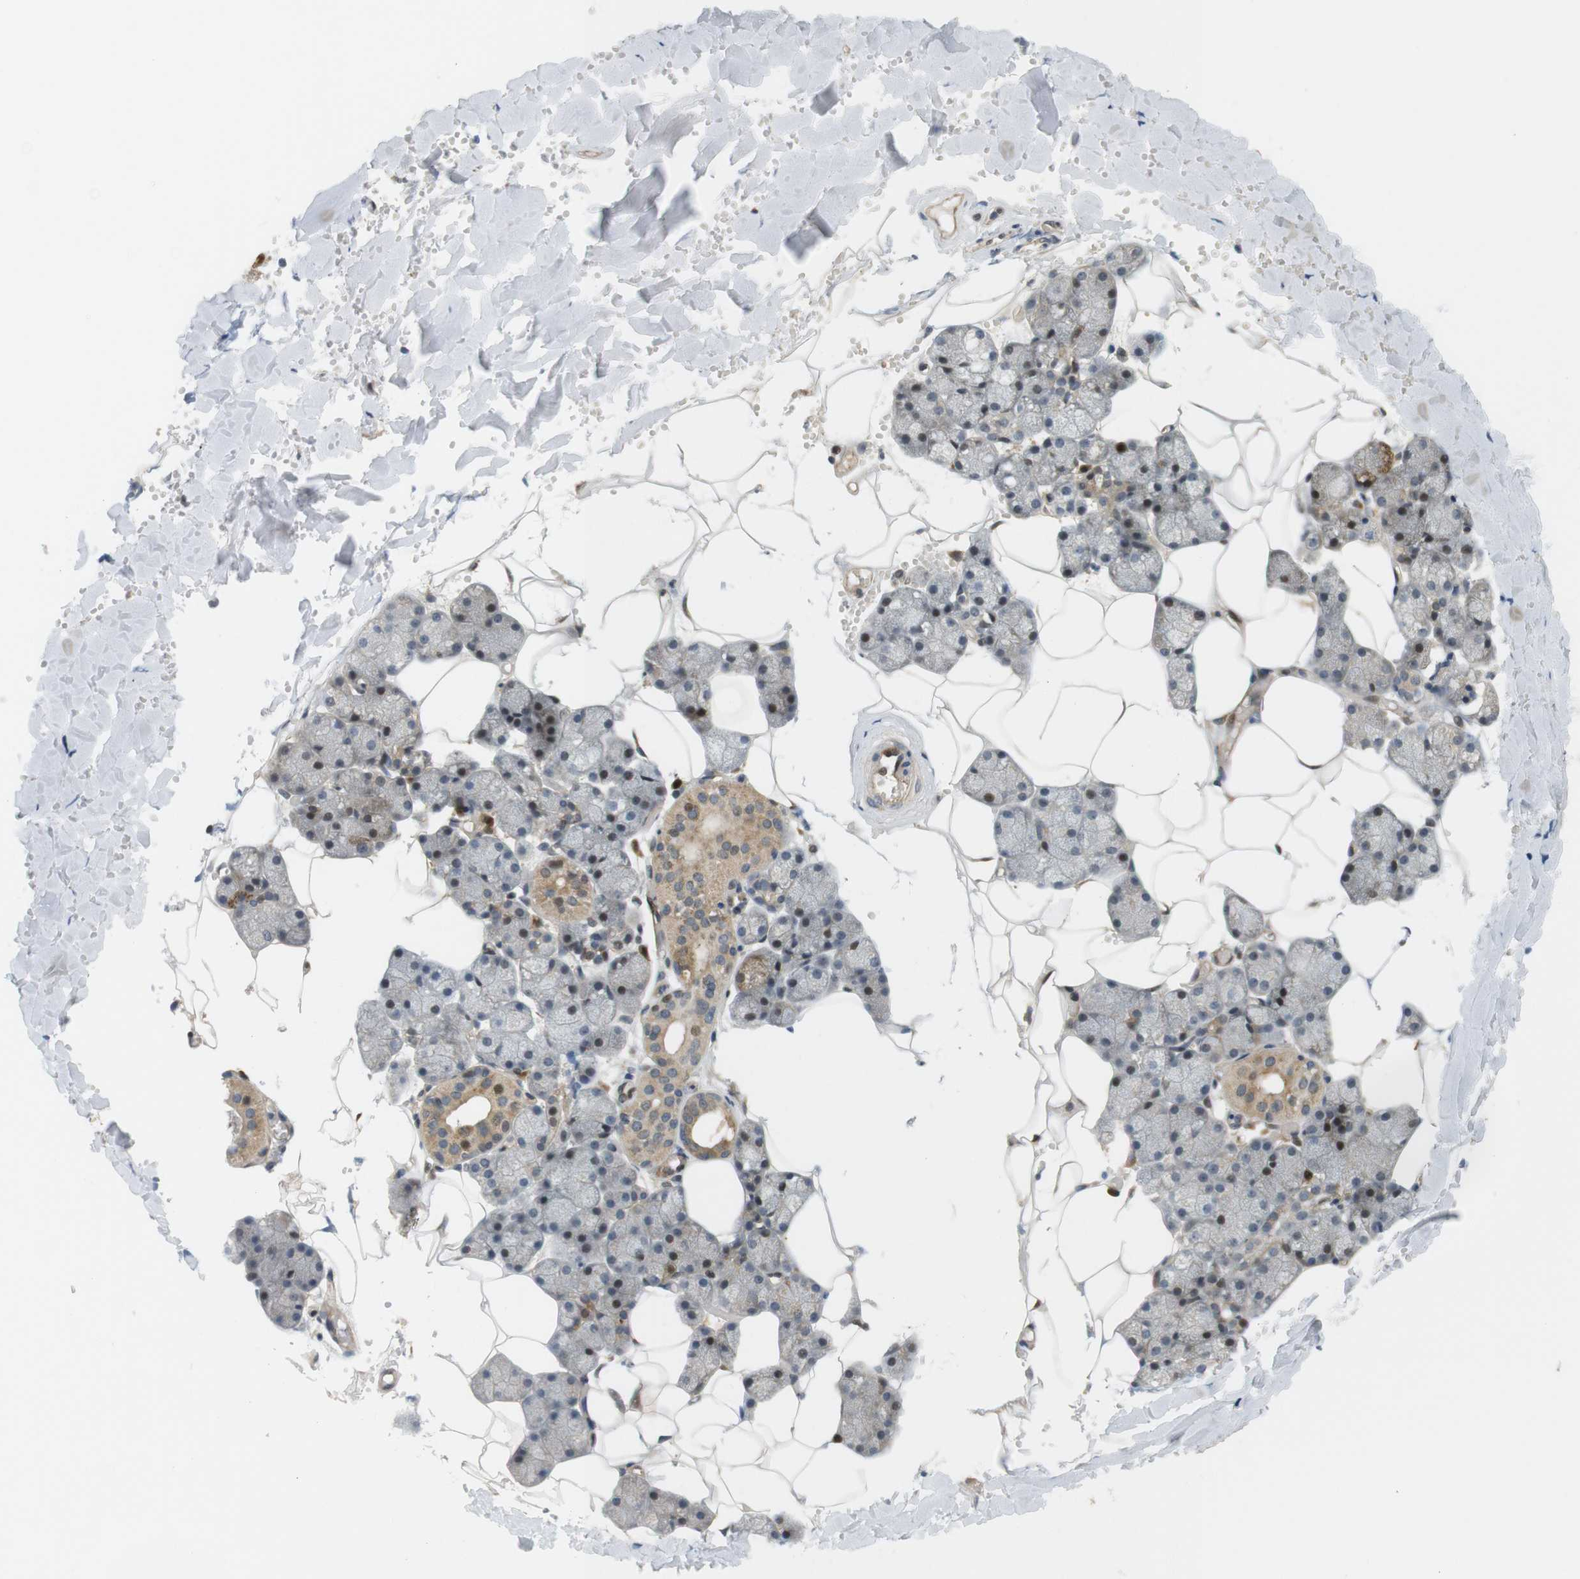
{"staining": {"intensity": "moderate", "quantity": "25%-75%", "location": "cytoplasmic/membranous,nuclear"}, "tissue": "salivary gland", "cell_type": "Glandular cells", "image_type": "normal", "snomed": [{"axis": "morphology", "description": "Normal tissue, NOS"}, {"axis": "topography", "description": "Salivary gland"}], "caption": "Immunohistochemistry (DAB) staining of normal salivary gland reveals moderate cytoplasmic/membranous,nuclear protein staining in about 25%-75% of glandular cells. (DAB (3,3'-diaminobenzidine) IHC, brown staining for protein, blue staining for nuclei).", "gene": "TSPAN9", "patient": {"sex": "male", "age": 62}}